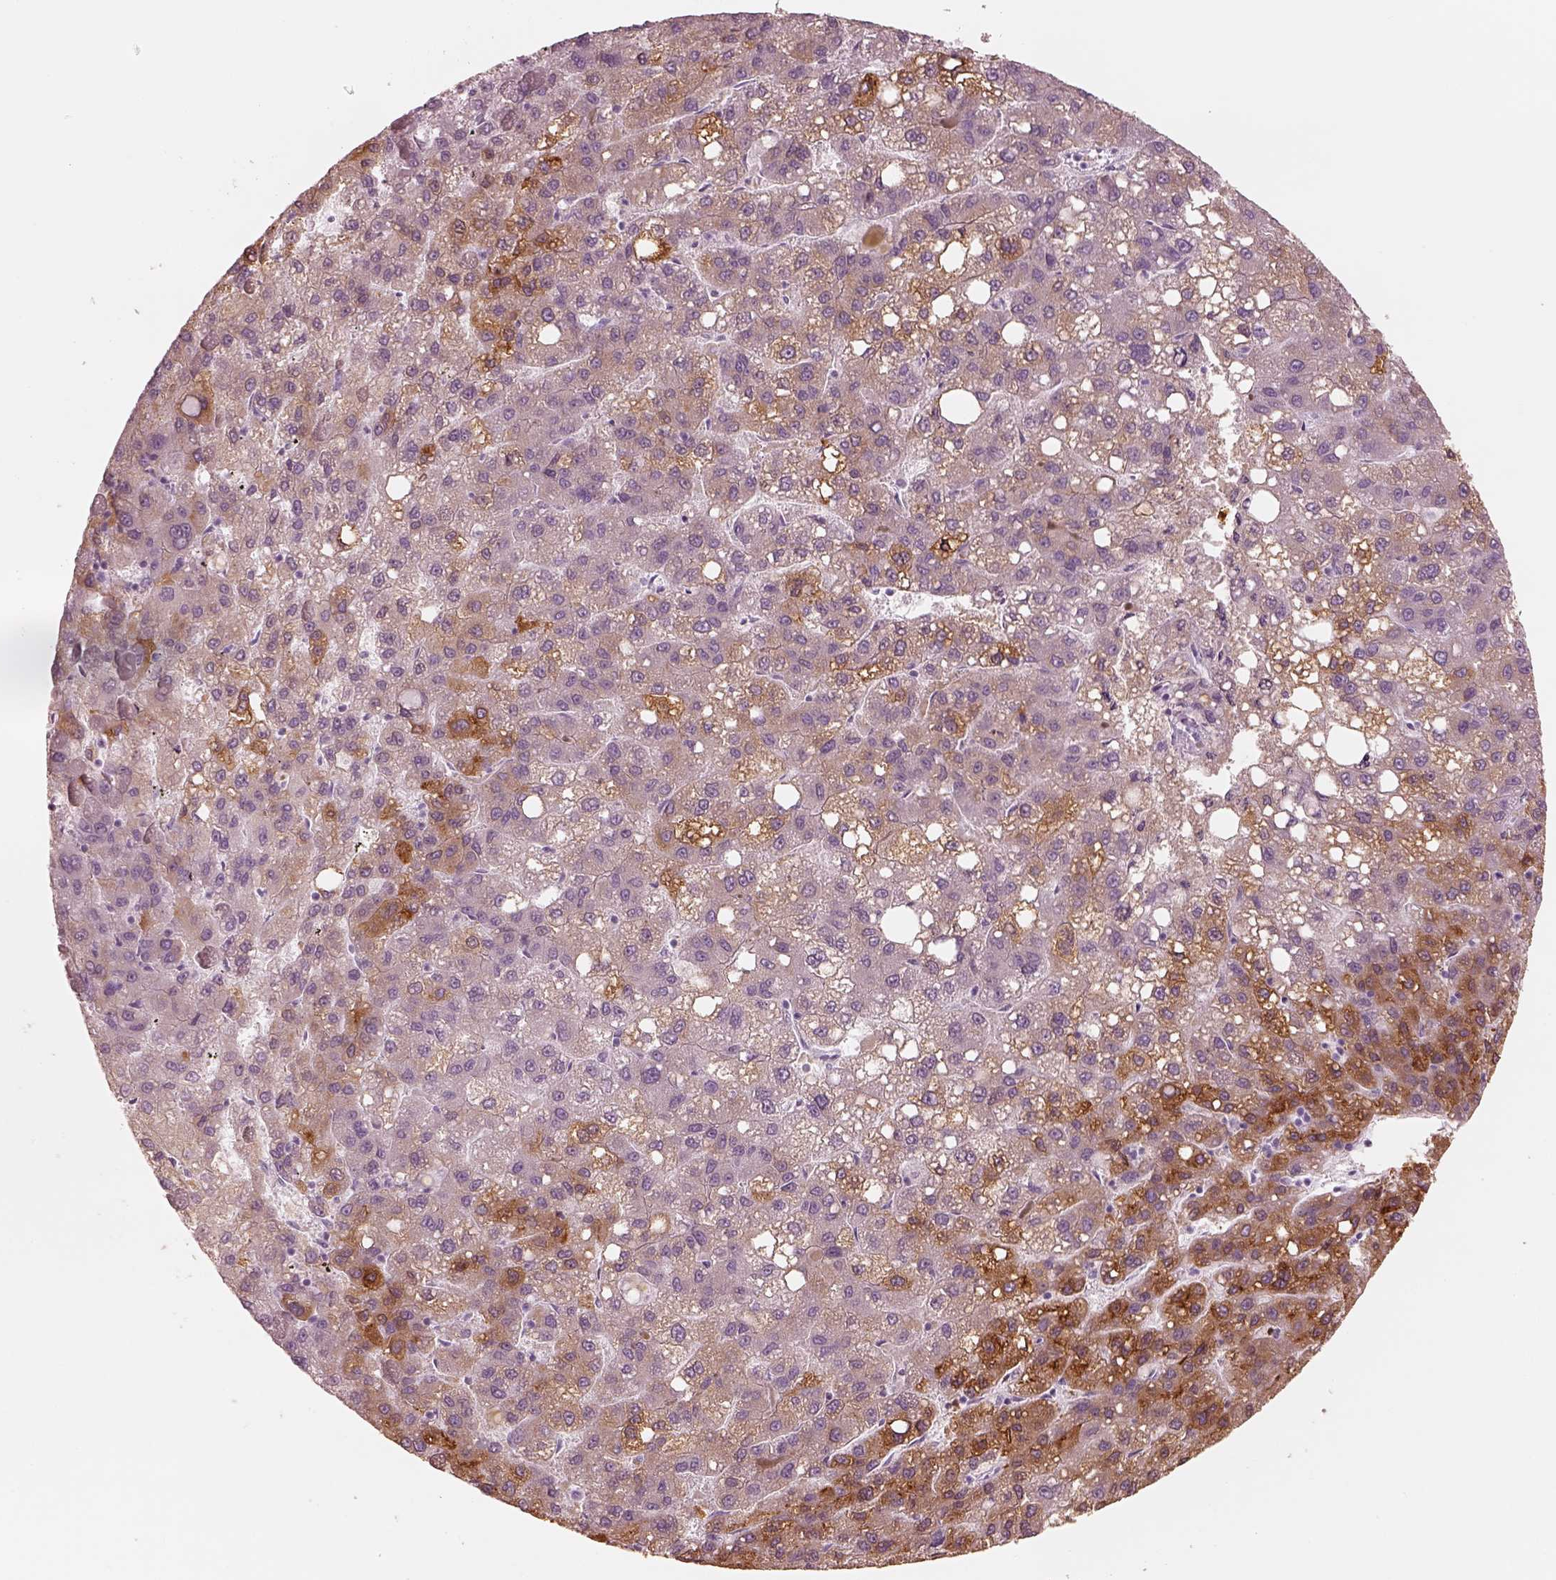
{"staining": {"intensity": "moderate", "quantity": "25%-75%", "location": "cytoplasmic/membranous"}, "tissue": "liver cancer", "cell_type": "Tumor cells", "image_type": "cancer", "snomed": [{"axis": "morphology", "description": "Carcinoma, Hepatocellular, NOS"}, {"axis": "topography", "description": "Liver"}], "caption": "High-power microscopy captured an IHC micrograph of liver cancer (hepatocellular carcinoma), revealing moderate cytoplasmic/membranous positivity in approximately 25%-75% of tumor cells.", "gene": "PON3", "patient": {"sex": "female", "age": 82}}